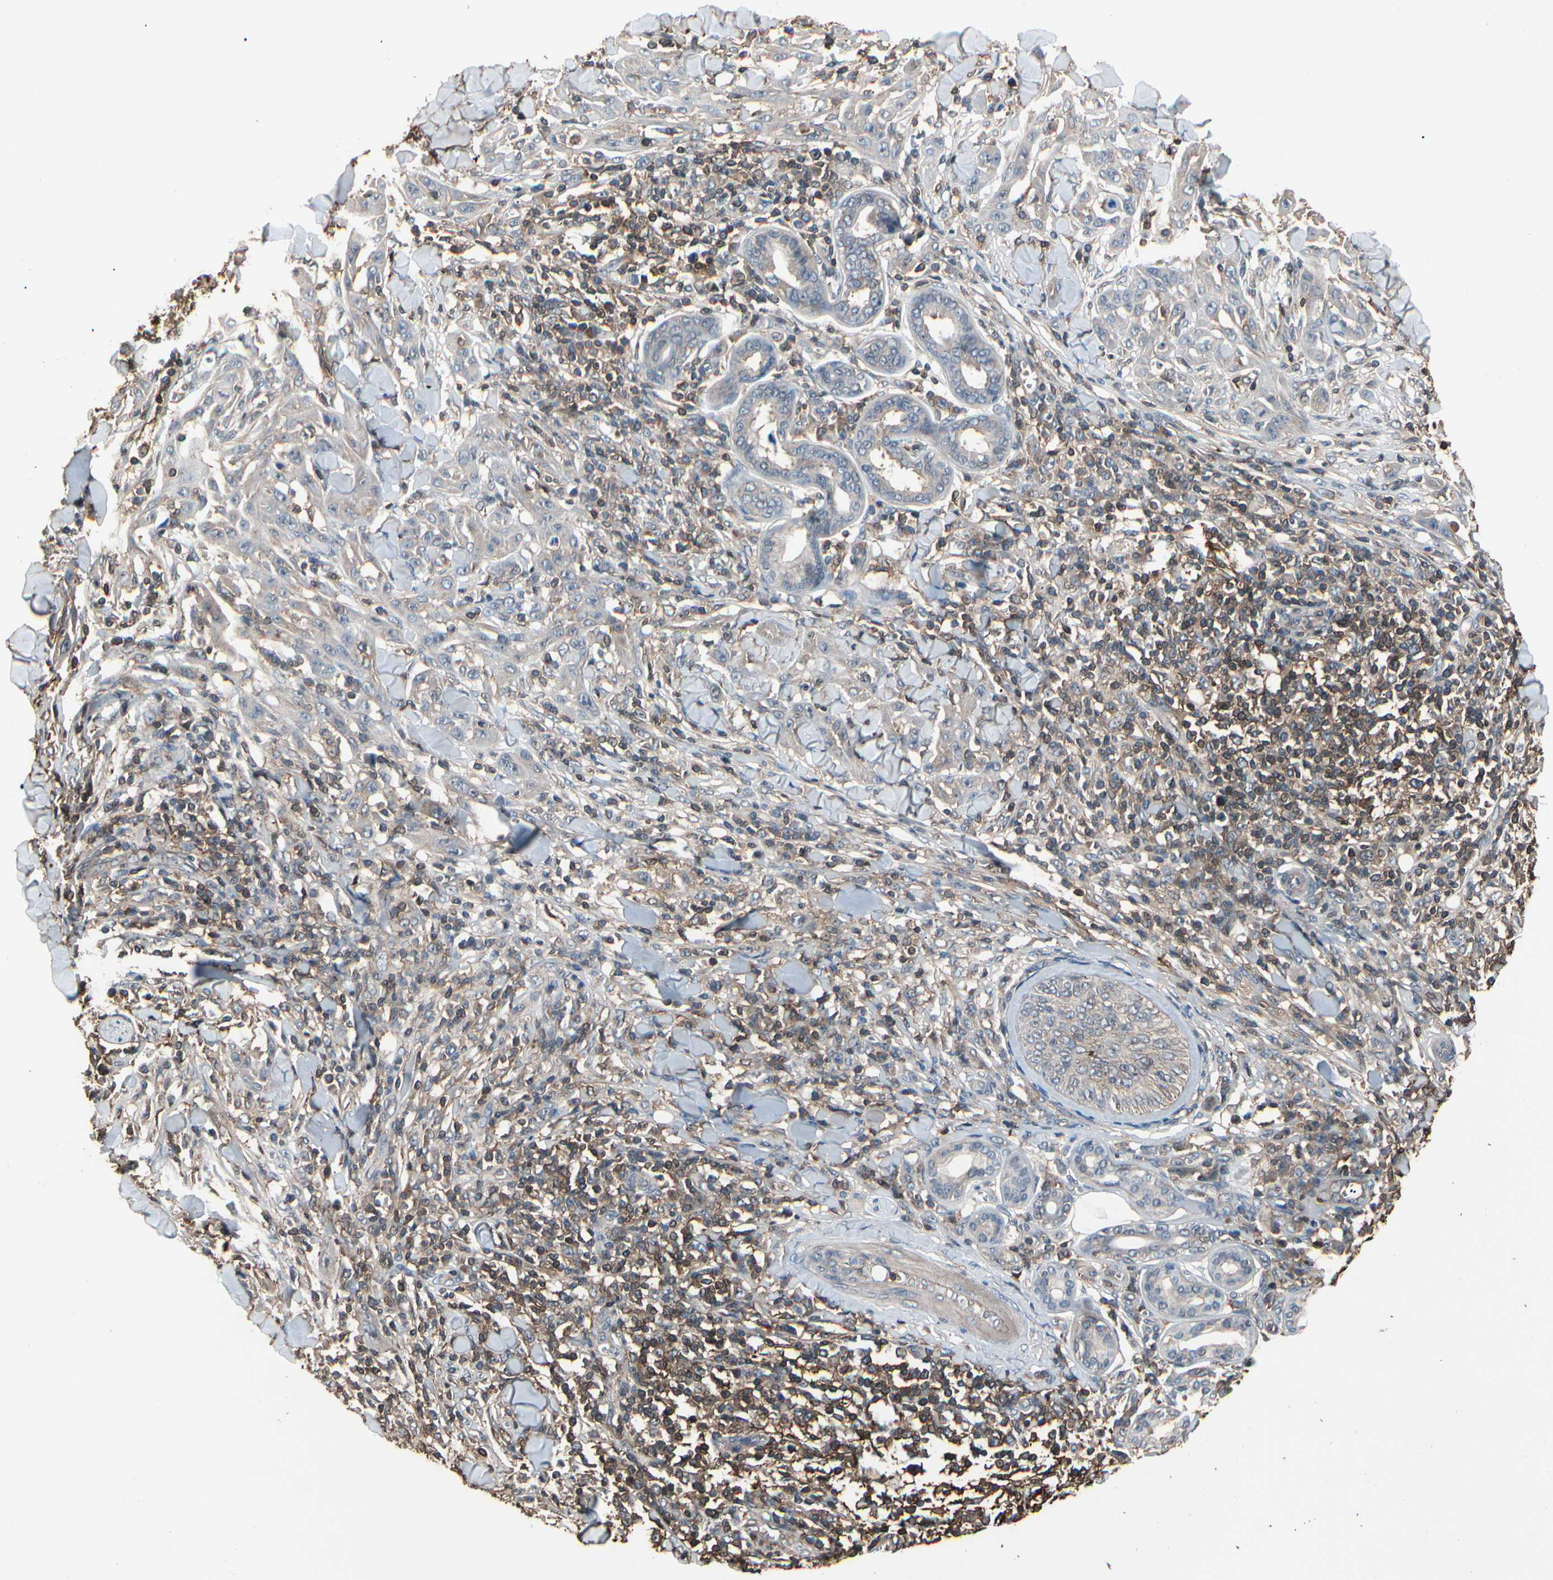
{"staining": {"intensity": "weak", "quantity": "<25%", "location": "cytoplasmic/membranous"}, "tissue": "skin cancer", "cell_type": "Tumor cells", "image_type": "cancer", "snomed": [{"axis": "morphology", "description": "Squamous cell carcinoma, NOS"}, {"axis": "topography", "description": "Skin"}], "caption": "This is an IHC micrograph of human skin squamous cell carcinoma. There is no staining in tumor cells.", "gene": "MAPK13", "patient": {"sex": "male", "age": 24}}